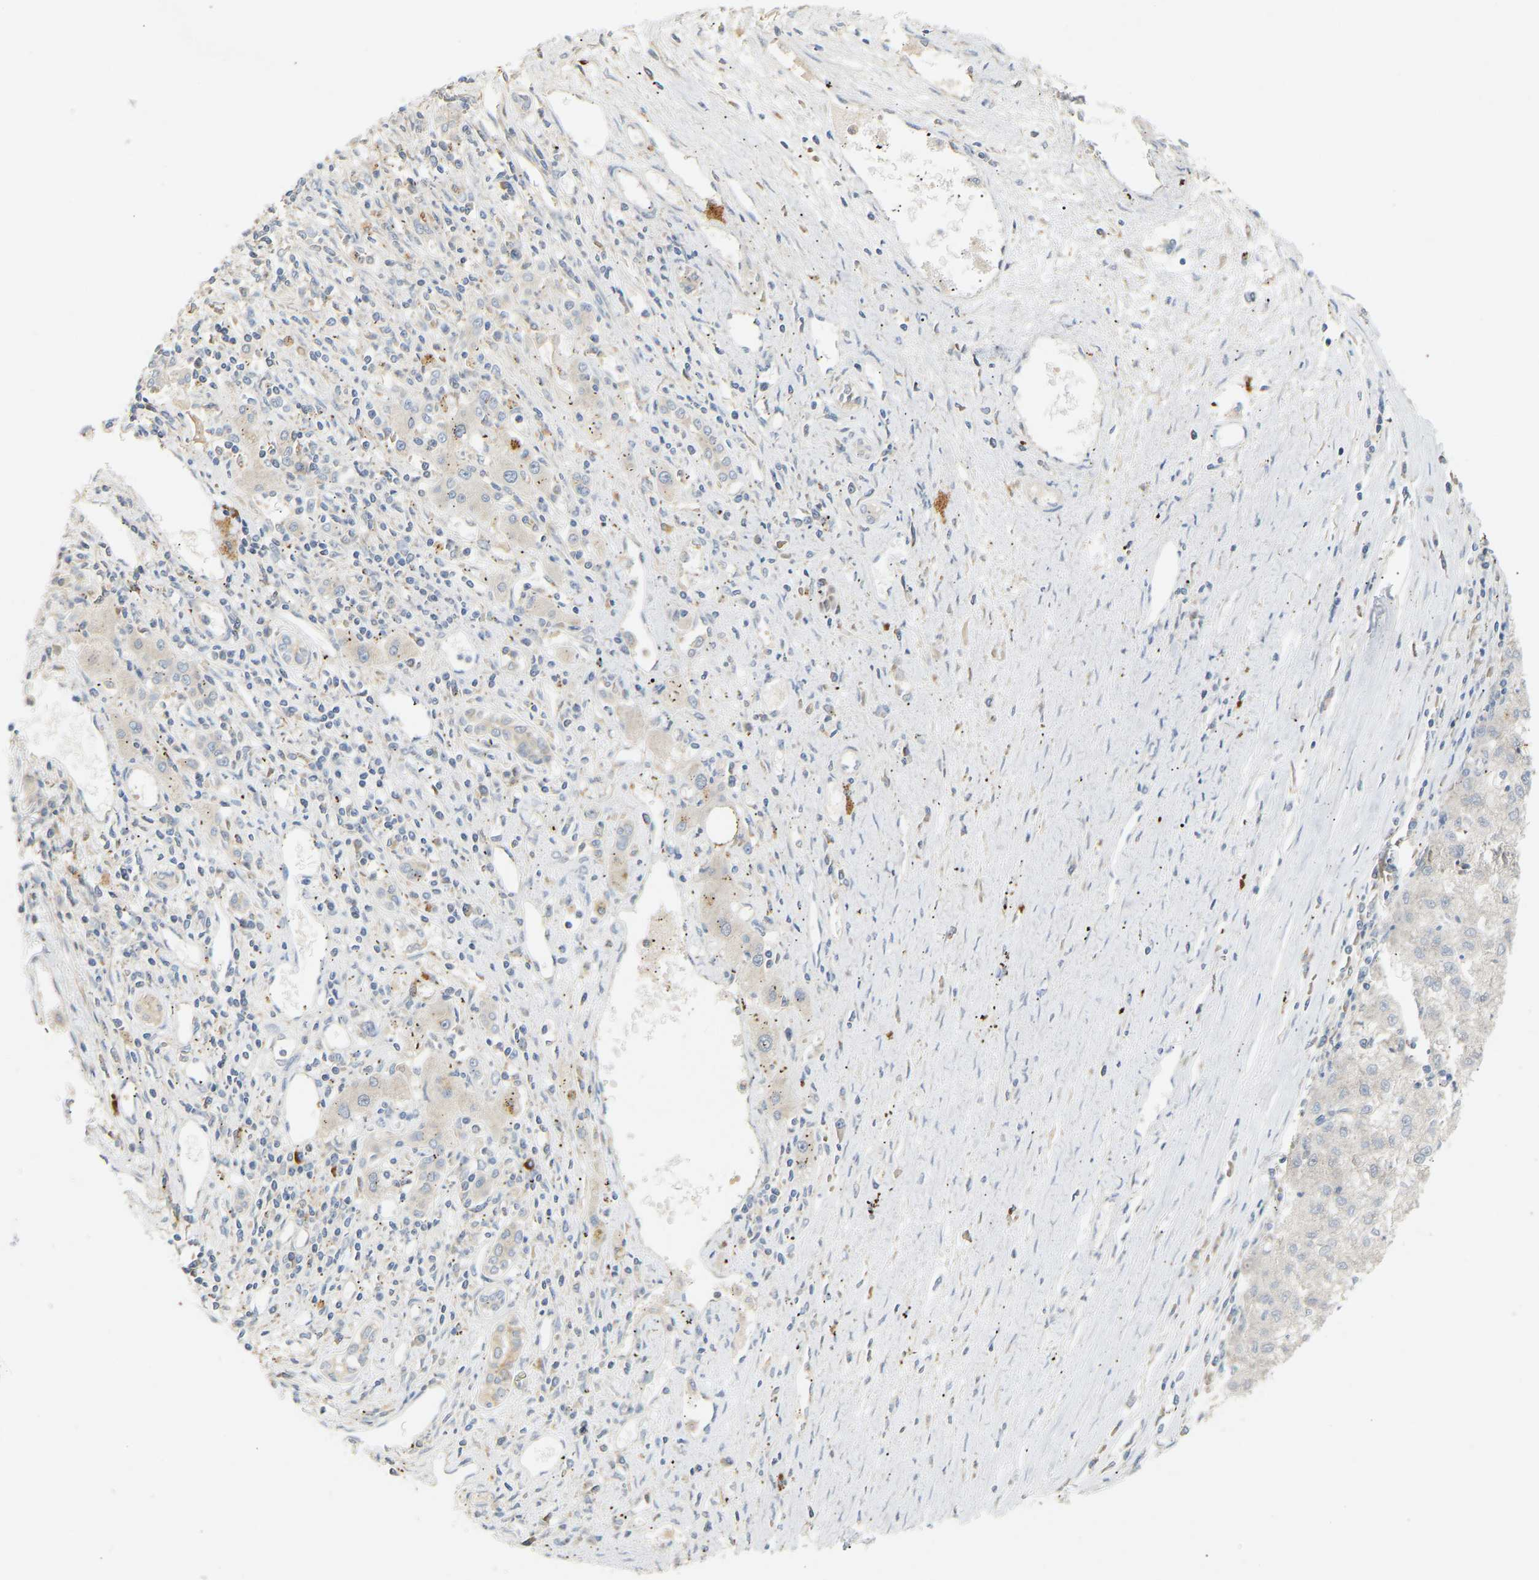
{"staining": {"intensity": "negative", "quantity": "none", "location": "none"}, "tissue": "liver cancer", "cell_type": "Tumor cells", "image_type": "cancer", "snomed": [{"axis": "morphology", "description": "Carcinoma, Hepatocellular, NOS"}, {"axis": "topography", "description": "Liver"}], "caption": "IHC of human liver cancer shows no expression in tumor cells. The staining was performed using DAB to visualize the protein expression in brown, while the nuclei were stained in blue with hematoxylin (Magnification: 20x).", "gene": "PTPN4", "patient": {"sex": "male", "age": 72}}